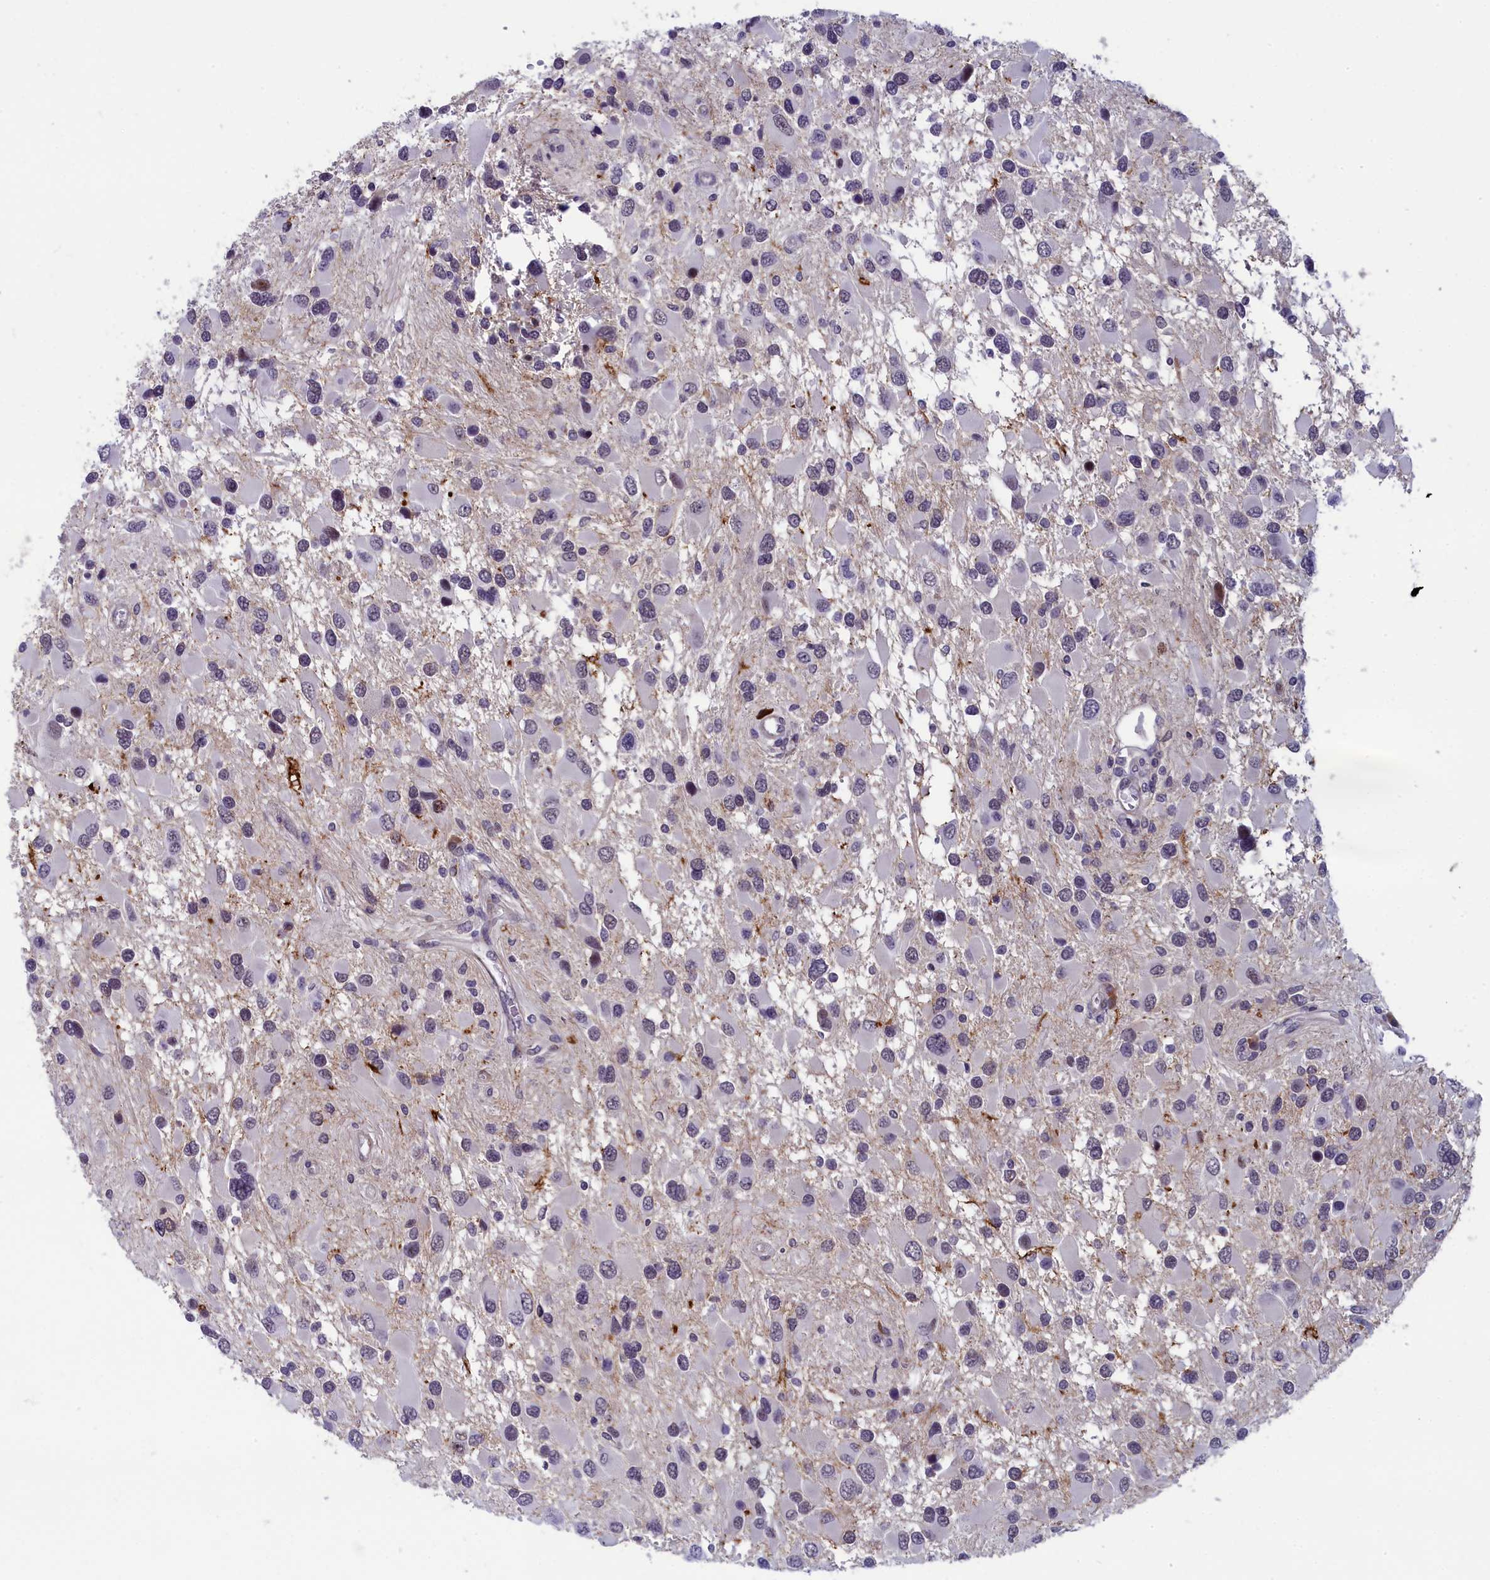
{"staining": {"intensity": "negative", "quantity": "none", "location": "none"}, "tissue": "glioma", "cell_type": "Tumor cells", "image_type": "cancer", "snomed": [{"axis": "morphology", "description": "Glioma, malignant, High grade"}, {"axis": "topography", "description": "Brain"}], "caption": "There is no significant staining in tumor cells of glioma.", "gene": "CNEP1R1", "patient": {"sex": "male", "age": 53}}